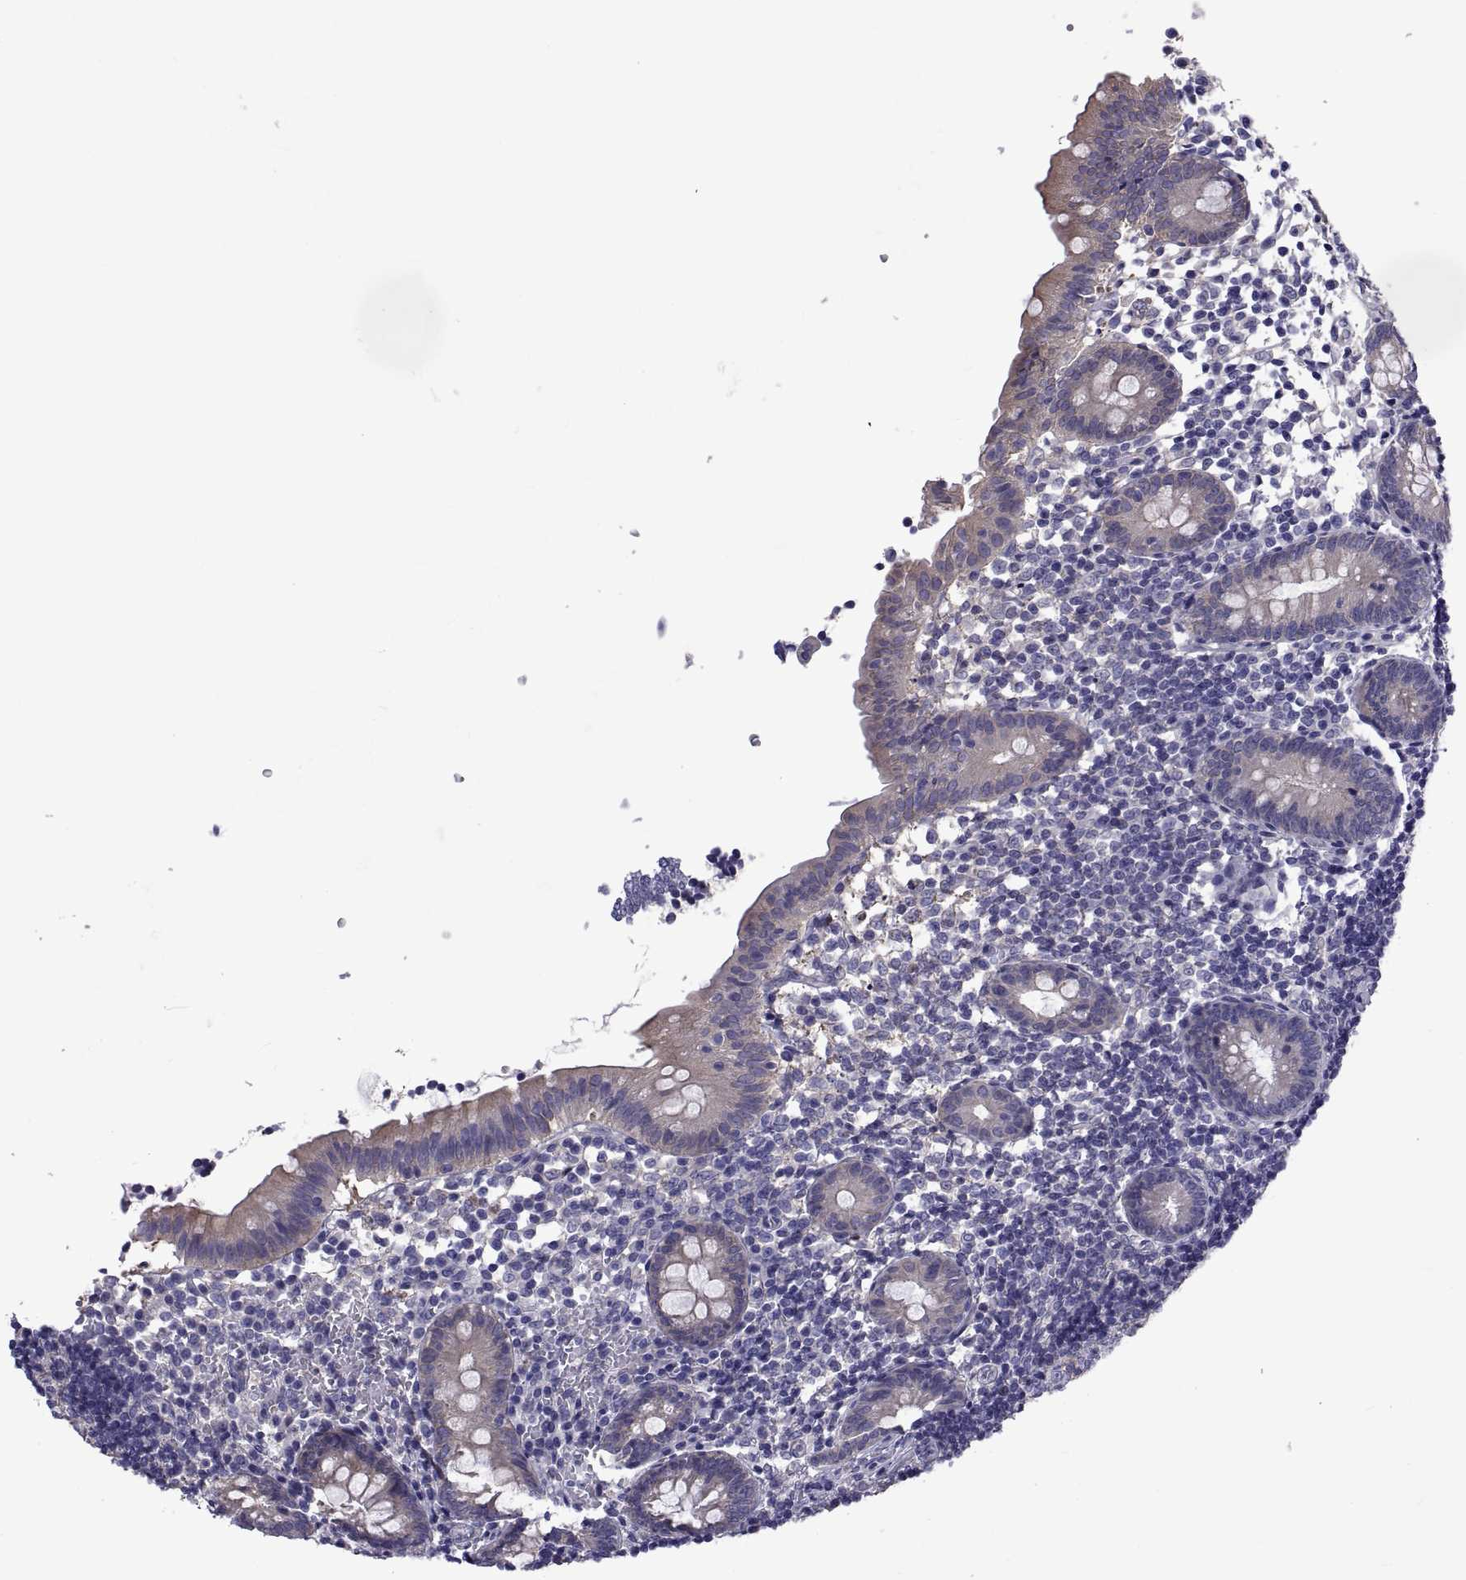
{"staining": {"intensity": "moderate", "quantity": "<25%", "location": "cytoplasmic/membranous"}, "tissue": "appendix", "cell_type": "Glandular cells", "image_type": "normal", "snomed": [{"axis": "morphology", "description": "Normal tissue, NOS"}, {"axis": "topography", "description": "Appendix"}], "caption": "Immunohistochemistry of normal human appendix exhibits low levels of moderate cytoplasmic/membranous staining in approximately <25% of glandular cells. (Stains: DAB in brown, nuclei in blue, Microscopy: brightfield microscopy at high magnification).", "gene": "TMC3", "patient": {"sex": "female", "age": 40}}